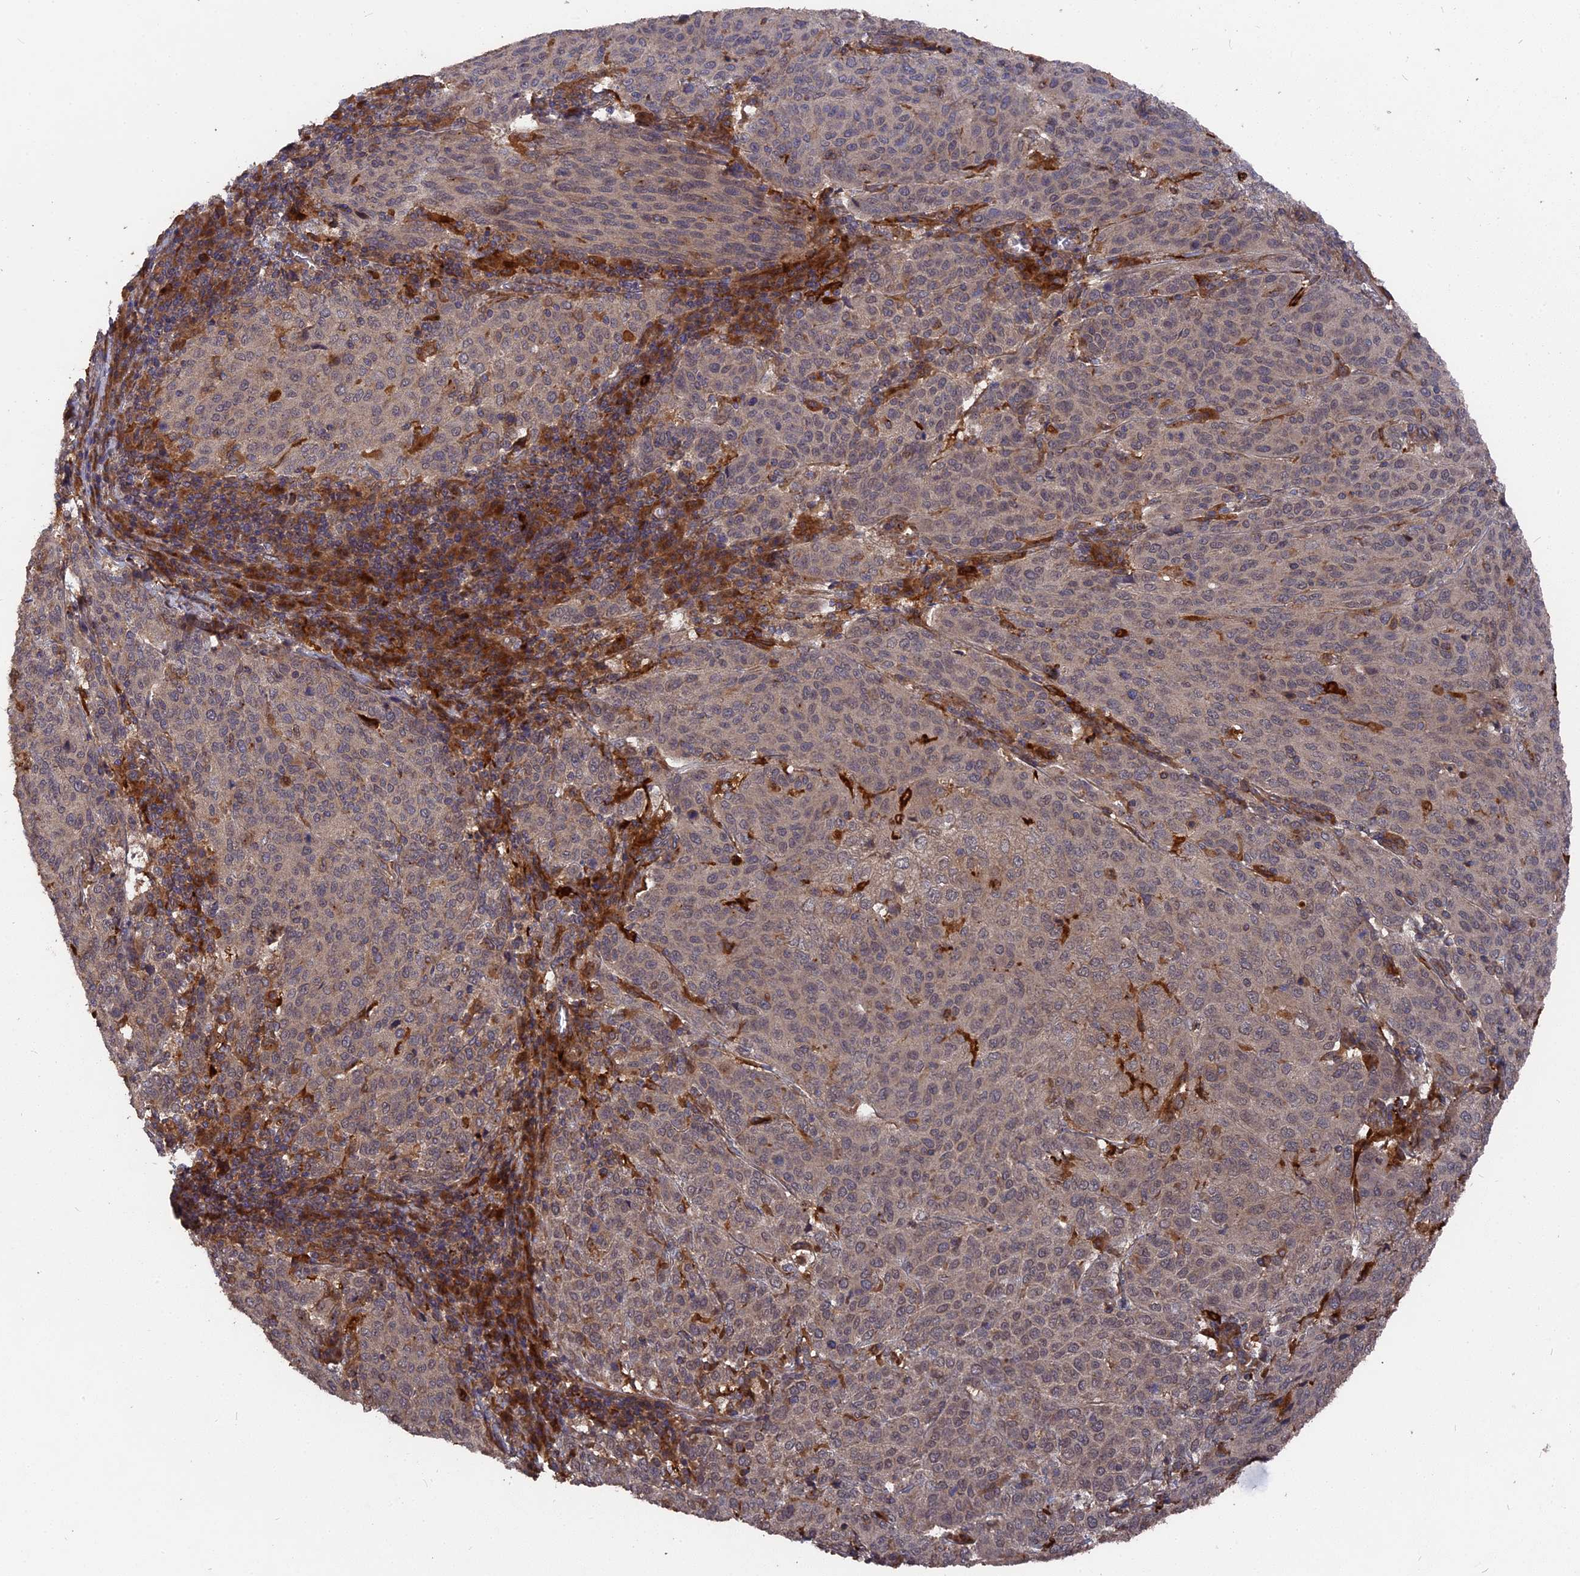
{"staining": {"intensity": "negative", "quantity": "none", "location": "none"}, "tissue": "cervical cancer", "cell_type": "Tumor cells", "image_type": "cancer", "snomed": [{"axis": "morphology", "description": "Squamous cell carcinoma, NOS"}, {"axis": "topography", "description": "Cervix"}], "caption": "An image of human cervical squamous cell carcinoma is negative for staining in tumor cells.", "gene": "DEF8", "patient": {"sex": "female", "age": 46}}